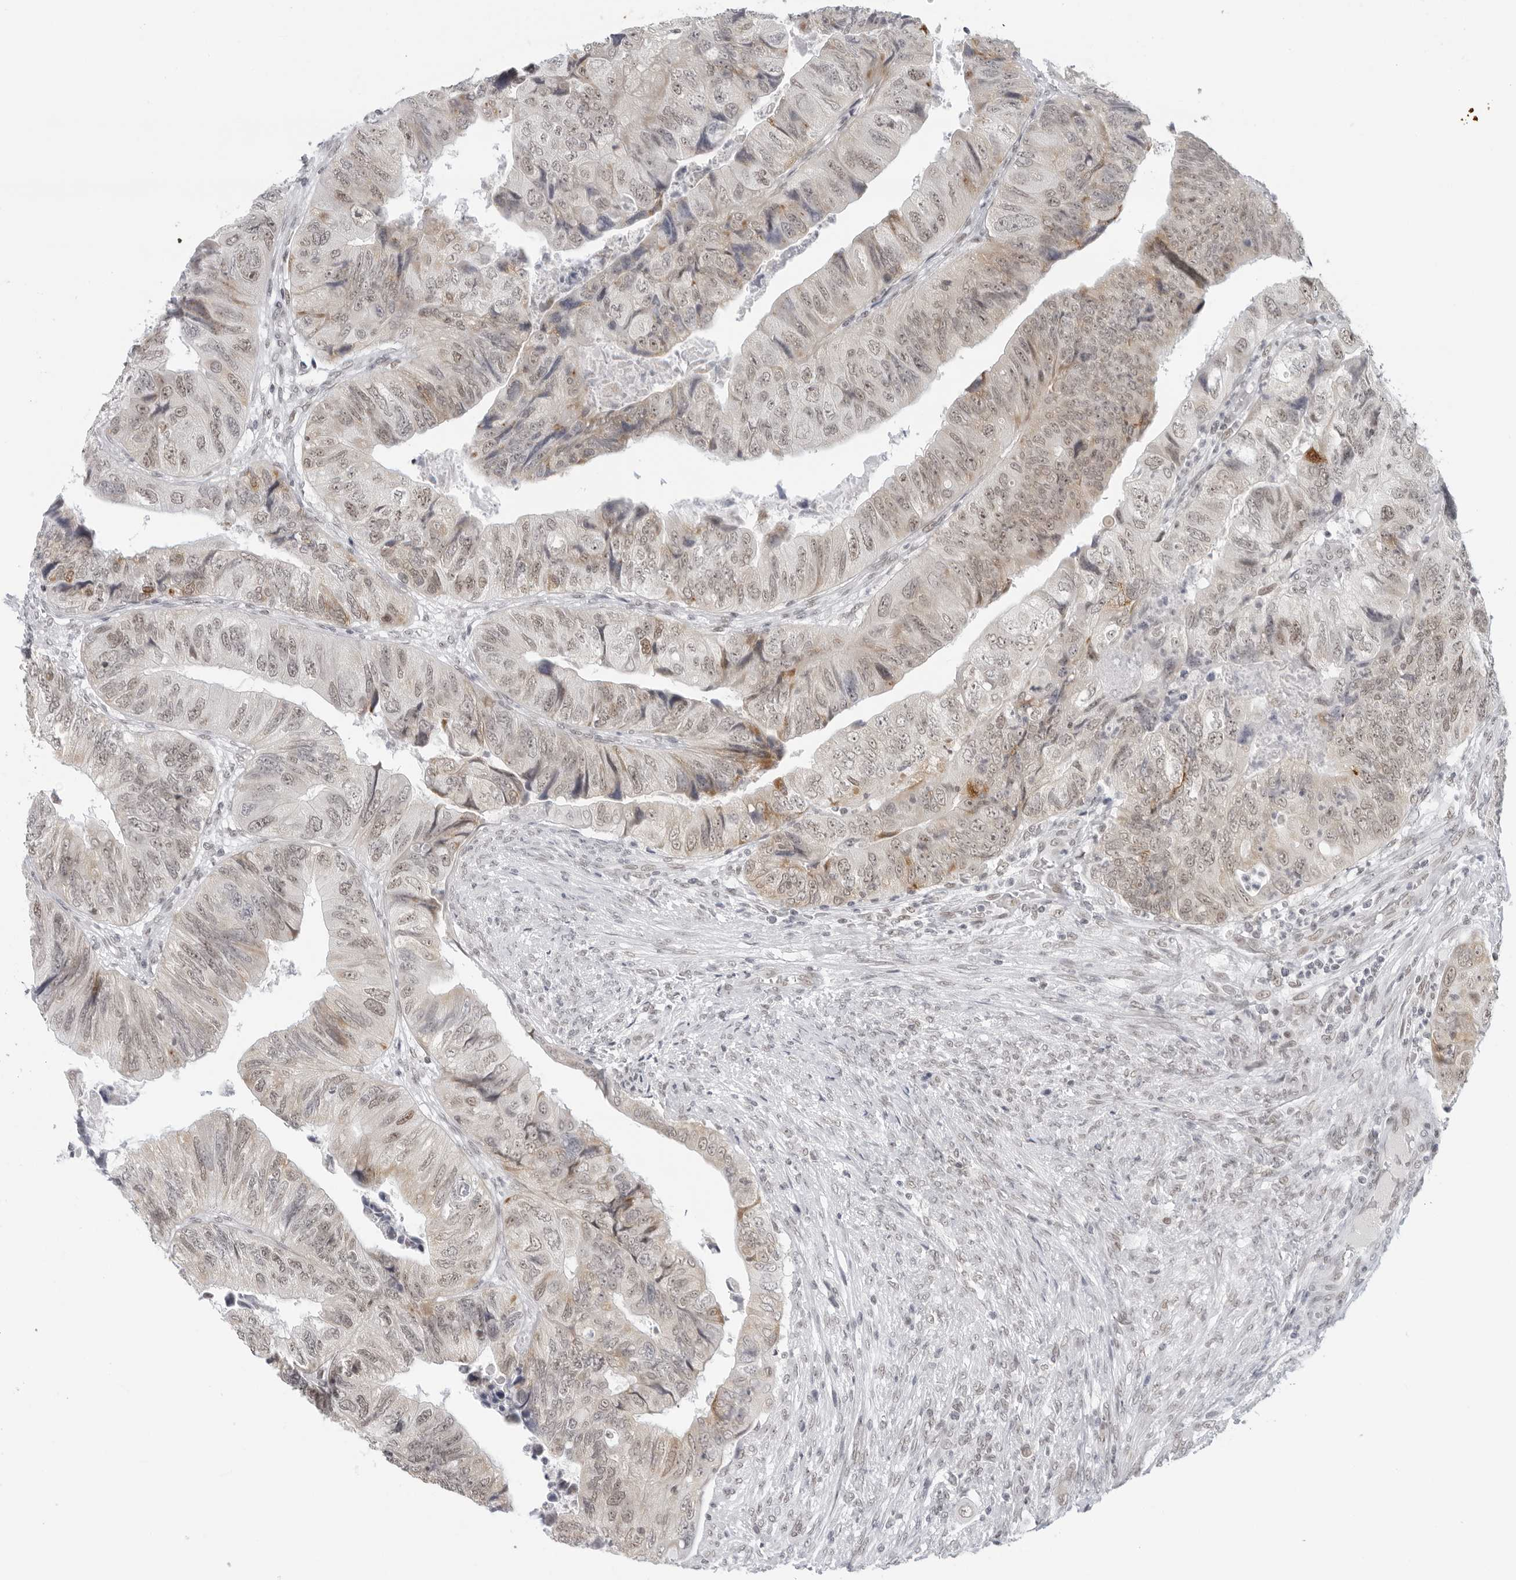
{"staining": {"intensity": "weak", "quantity": ">75%", "location": "nuclear"}, "tissue": "colorectal cancer", "cell_type": "Tumor cells", "image_type": "cancer", "snomed": [{"axis": "morphology", "description": "Adenocarcinoma, NOS"}, {"axis": "topography", "description": "Rectum"}], "caption": "The micrograph reveals staining of colorectal cancer (adenocarcinoma), revealing weak nuclear protein expression (brown color) within tumor cells.", "gene": "FOXK2", "patient": {"sex": "male", "age": 63}}